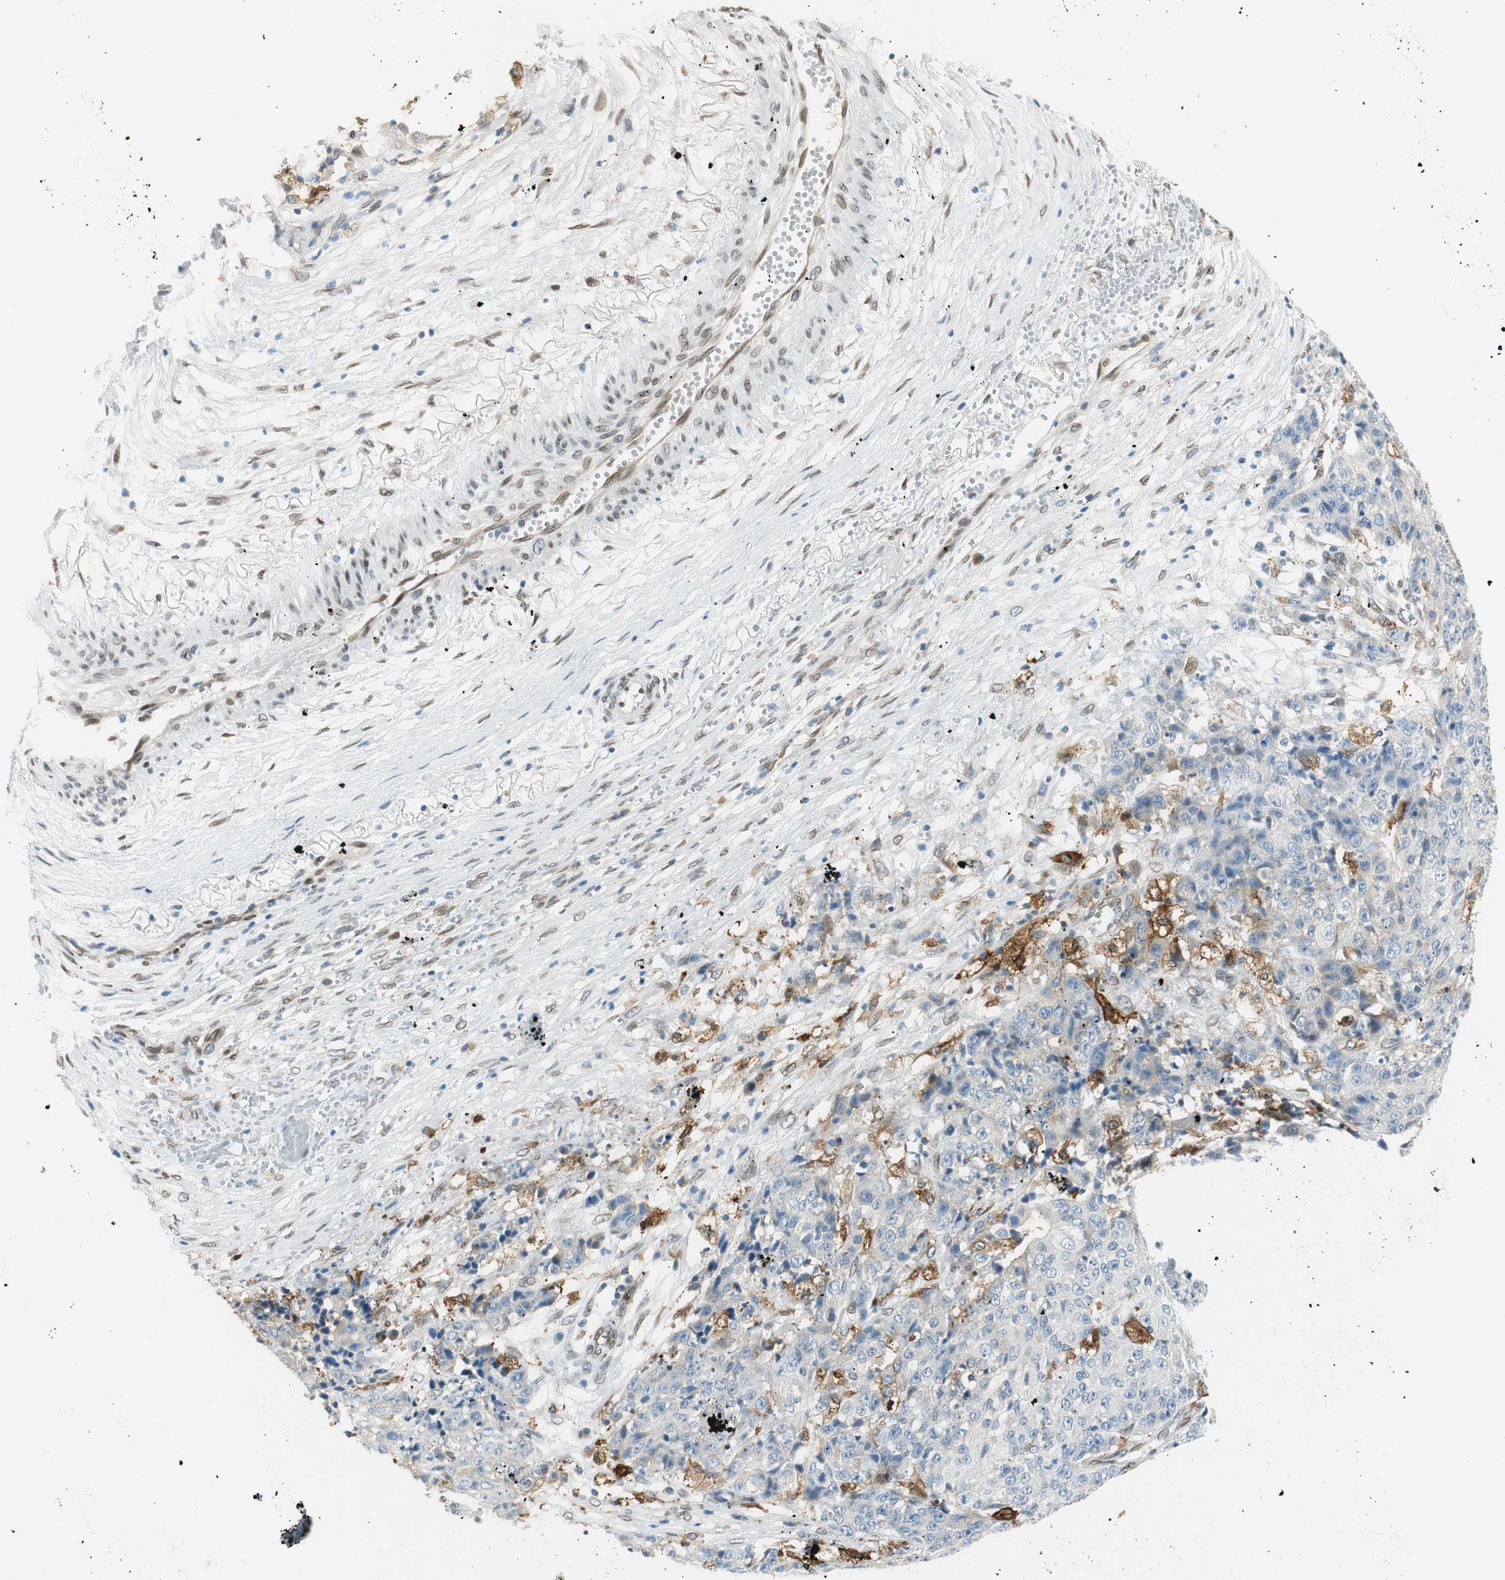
{"staining": {"intensity": "moderate", "quantity": ">75%", "location": "cytoplasmic/membranous"}, "tissue": "ovarian cancer", "cell_type": "Tumor cells", "image_type": "cancer", "snomed": [{"axis": "morphology", "description": "Carcinoma, endometroid"}, {"axis": "topography", "description": "Ovary"}], "caption": "A brown stain shows moderate cytoplasmic/membranous staining of a protein in human ovarian cancer (endometroid carcinoma) tumor cells.", "gene": "TMEM260", "patient": {"sex": "female", "age": 42}}